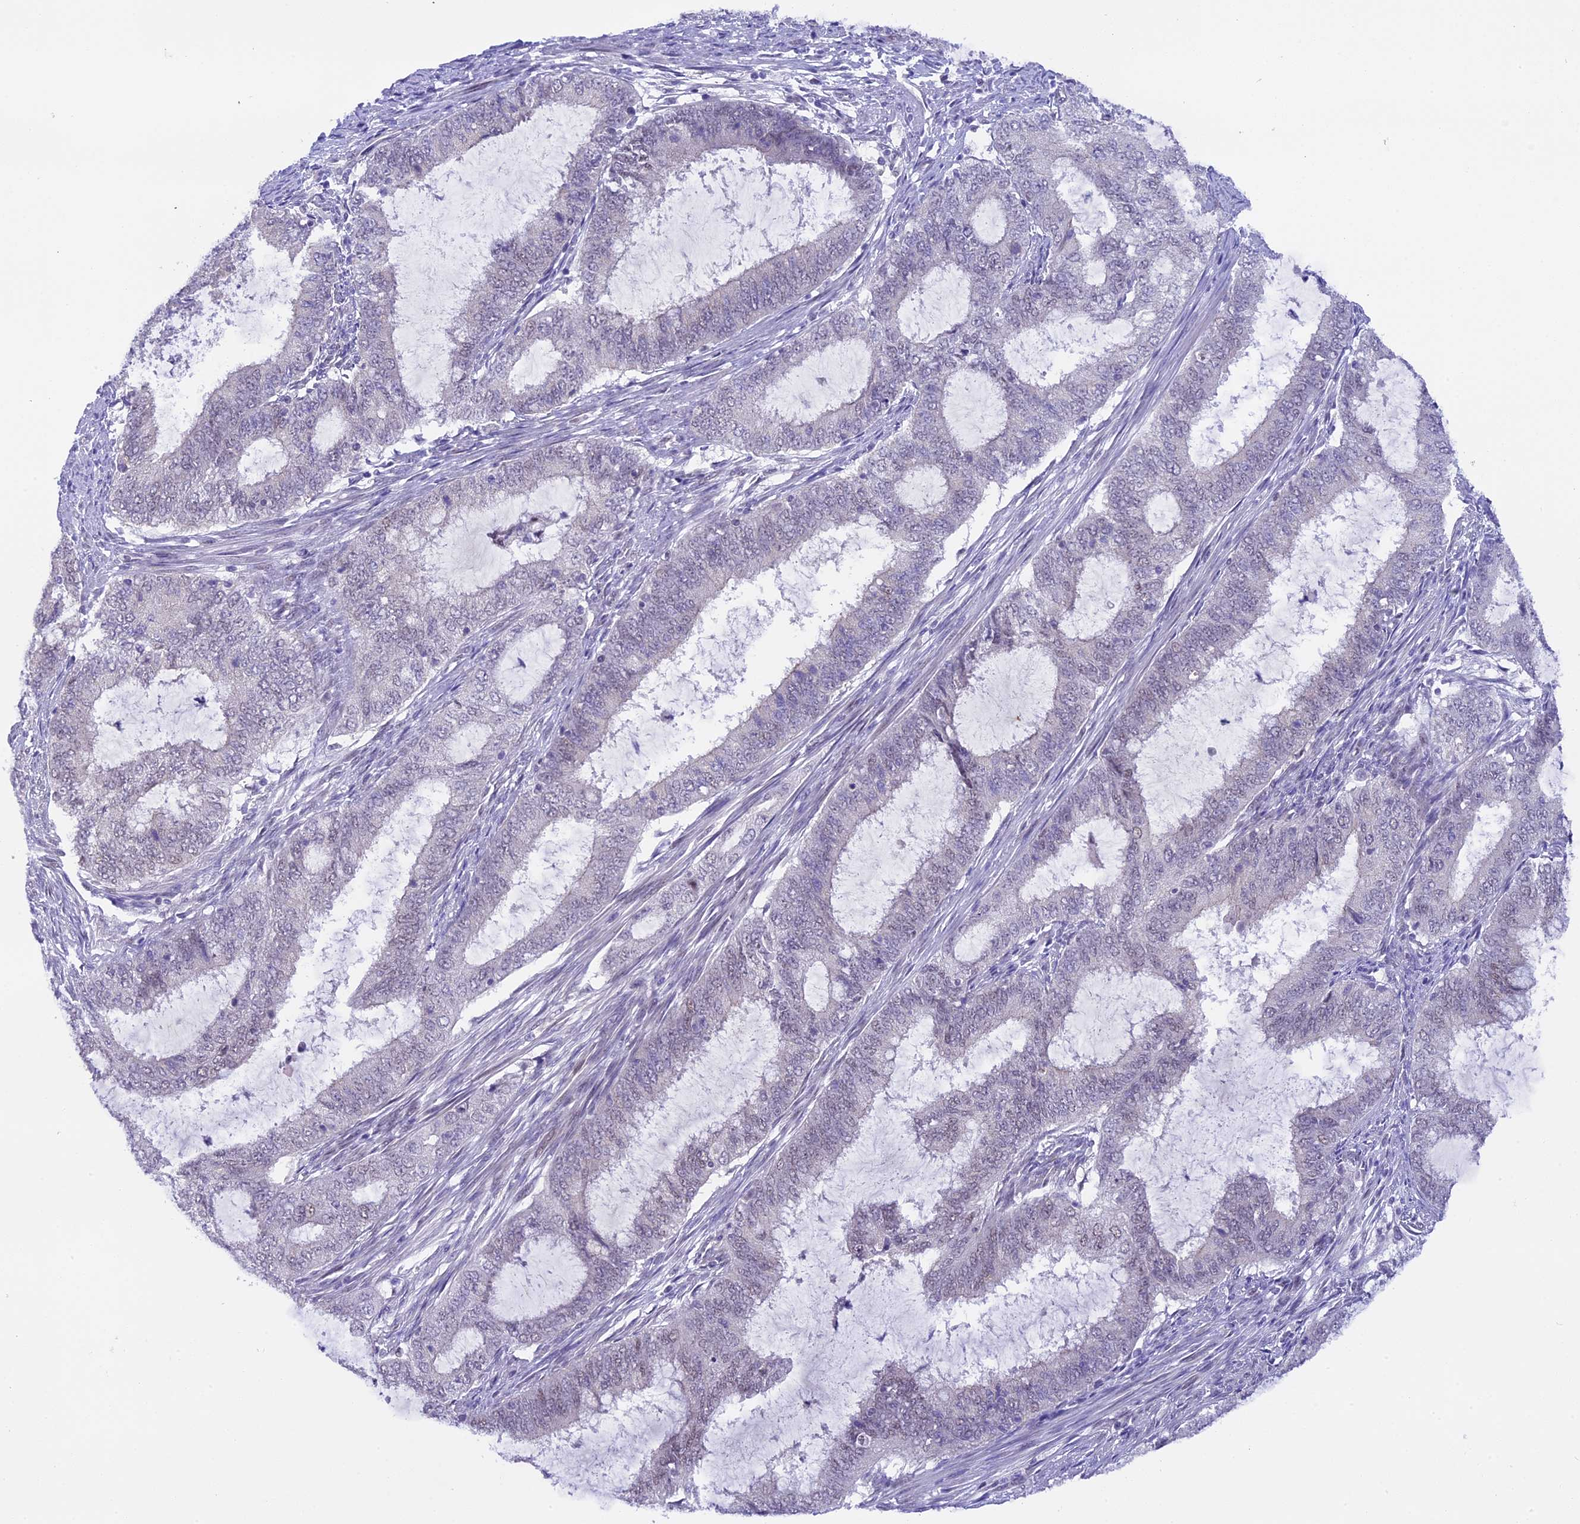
{"staining": {"intensity": "negative", "quantity": "none", "location": "none"}, "tissue": "endometrial cancer", "cell_type": "Tumor cells", "image_type": "cancer", "snomed": [{"axis": "morphology", "description": "Adenocarcinoma, NOS"}, {"axis": "topography", "description": "Endometrium"}], "caption": "Protein analysis of adenocarcinoma (endometrial) shows no significant staining in tumor cells.", "gene": "OSGEP", "patient": {"sex": "female", "age": 51}}